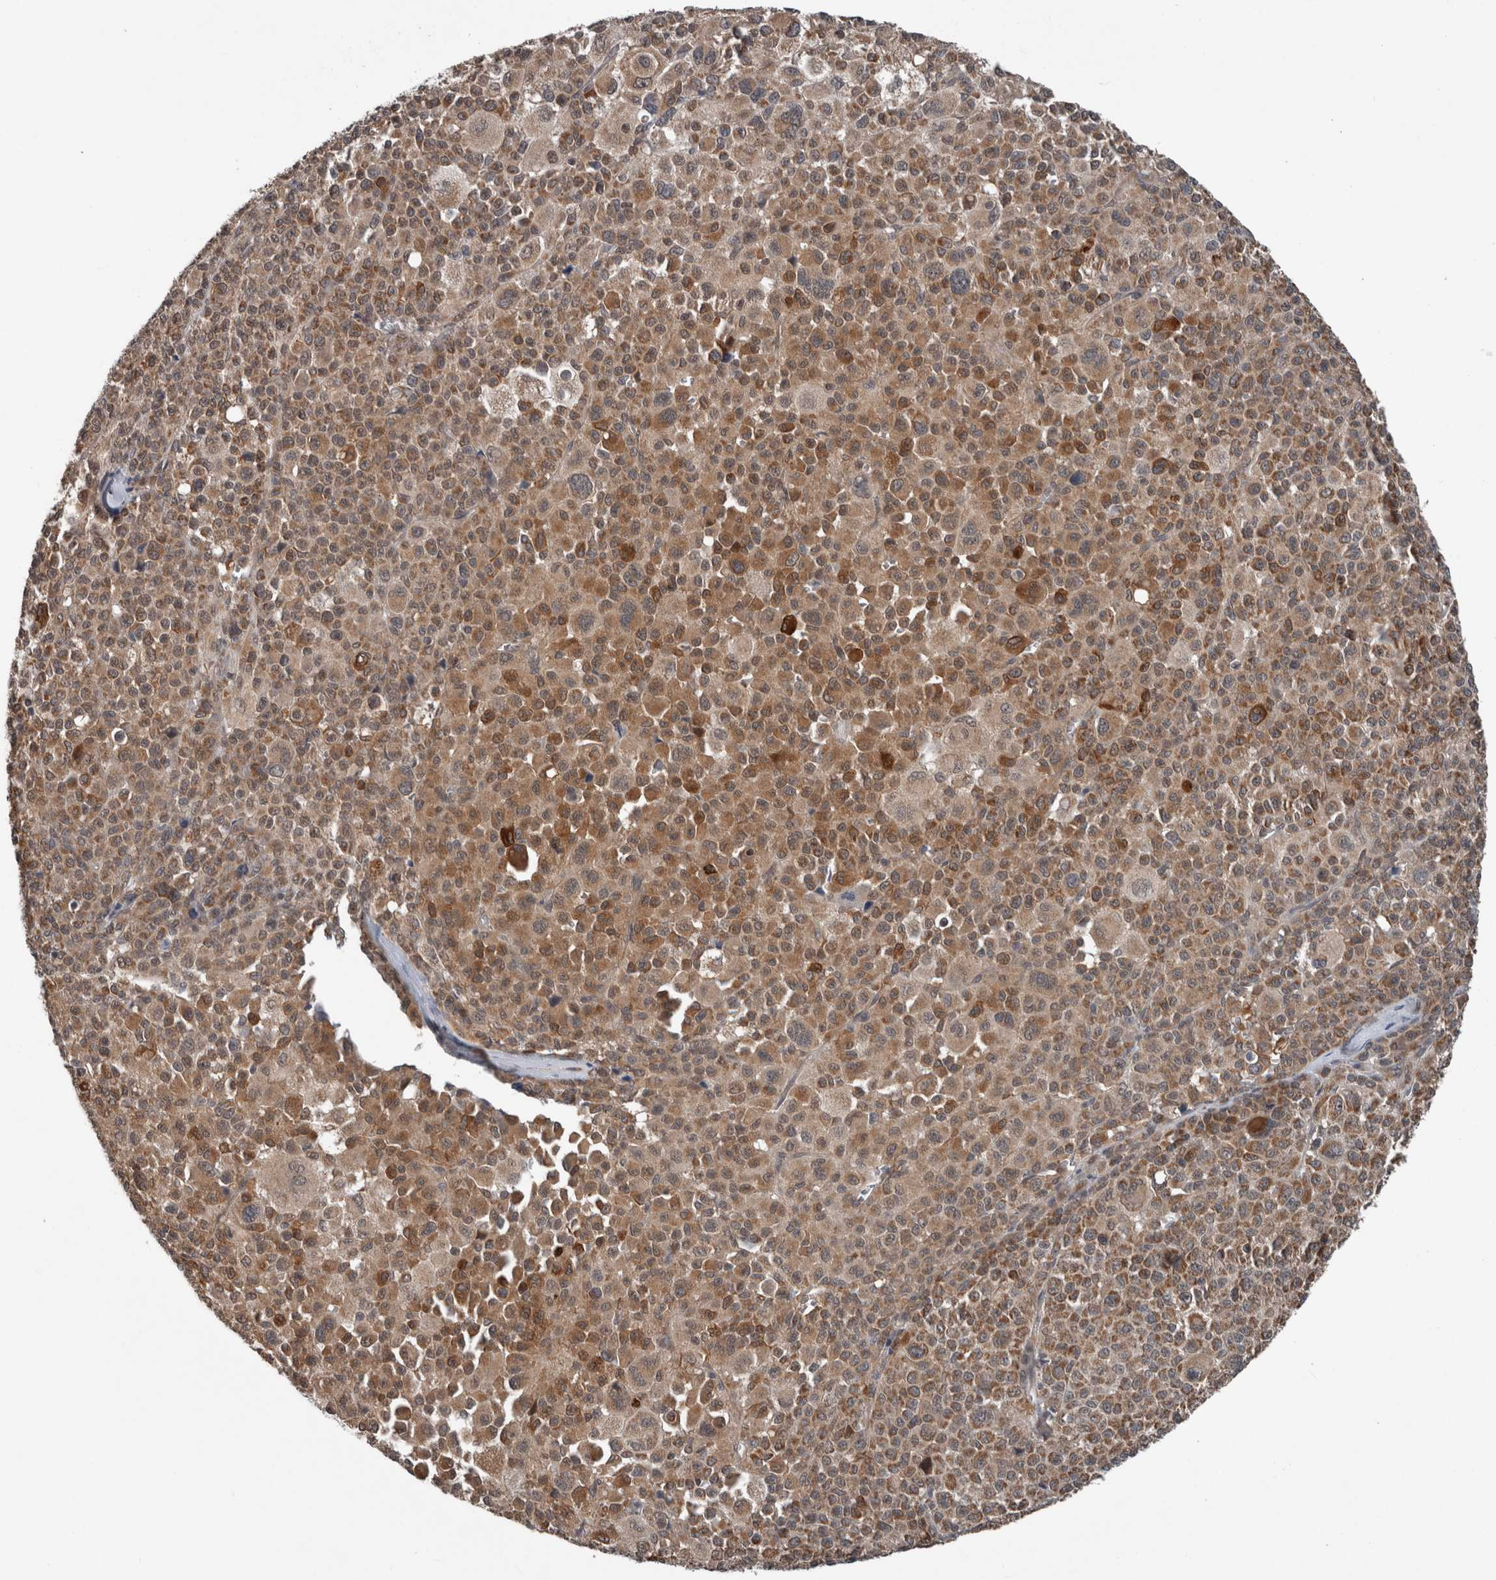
{"staining": {"intensity": "moderate", "quantity": ">75%", "location": "cytoplasmic/membranous"}, "tissue": "melanoma", "cell_type": "Tumor cells", "image_type": "cancer", "snomed": [{"axis": "morphology", "description": "Malignant melanoma, Metastatic site"}, {"axis": "topography", "description": "Skin"}], "caption": "Immunohistochemistry of melanoma demonstrates medium levels of moderate cytoplasmic/membranous staining in approximately >75% of tumor cells.", "gene": "ENY2", "patient": {"sex": "female", "age": 74}}